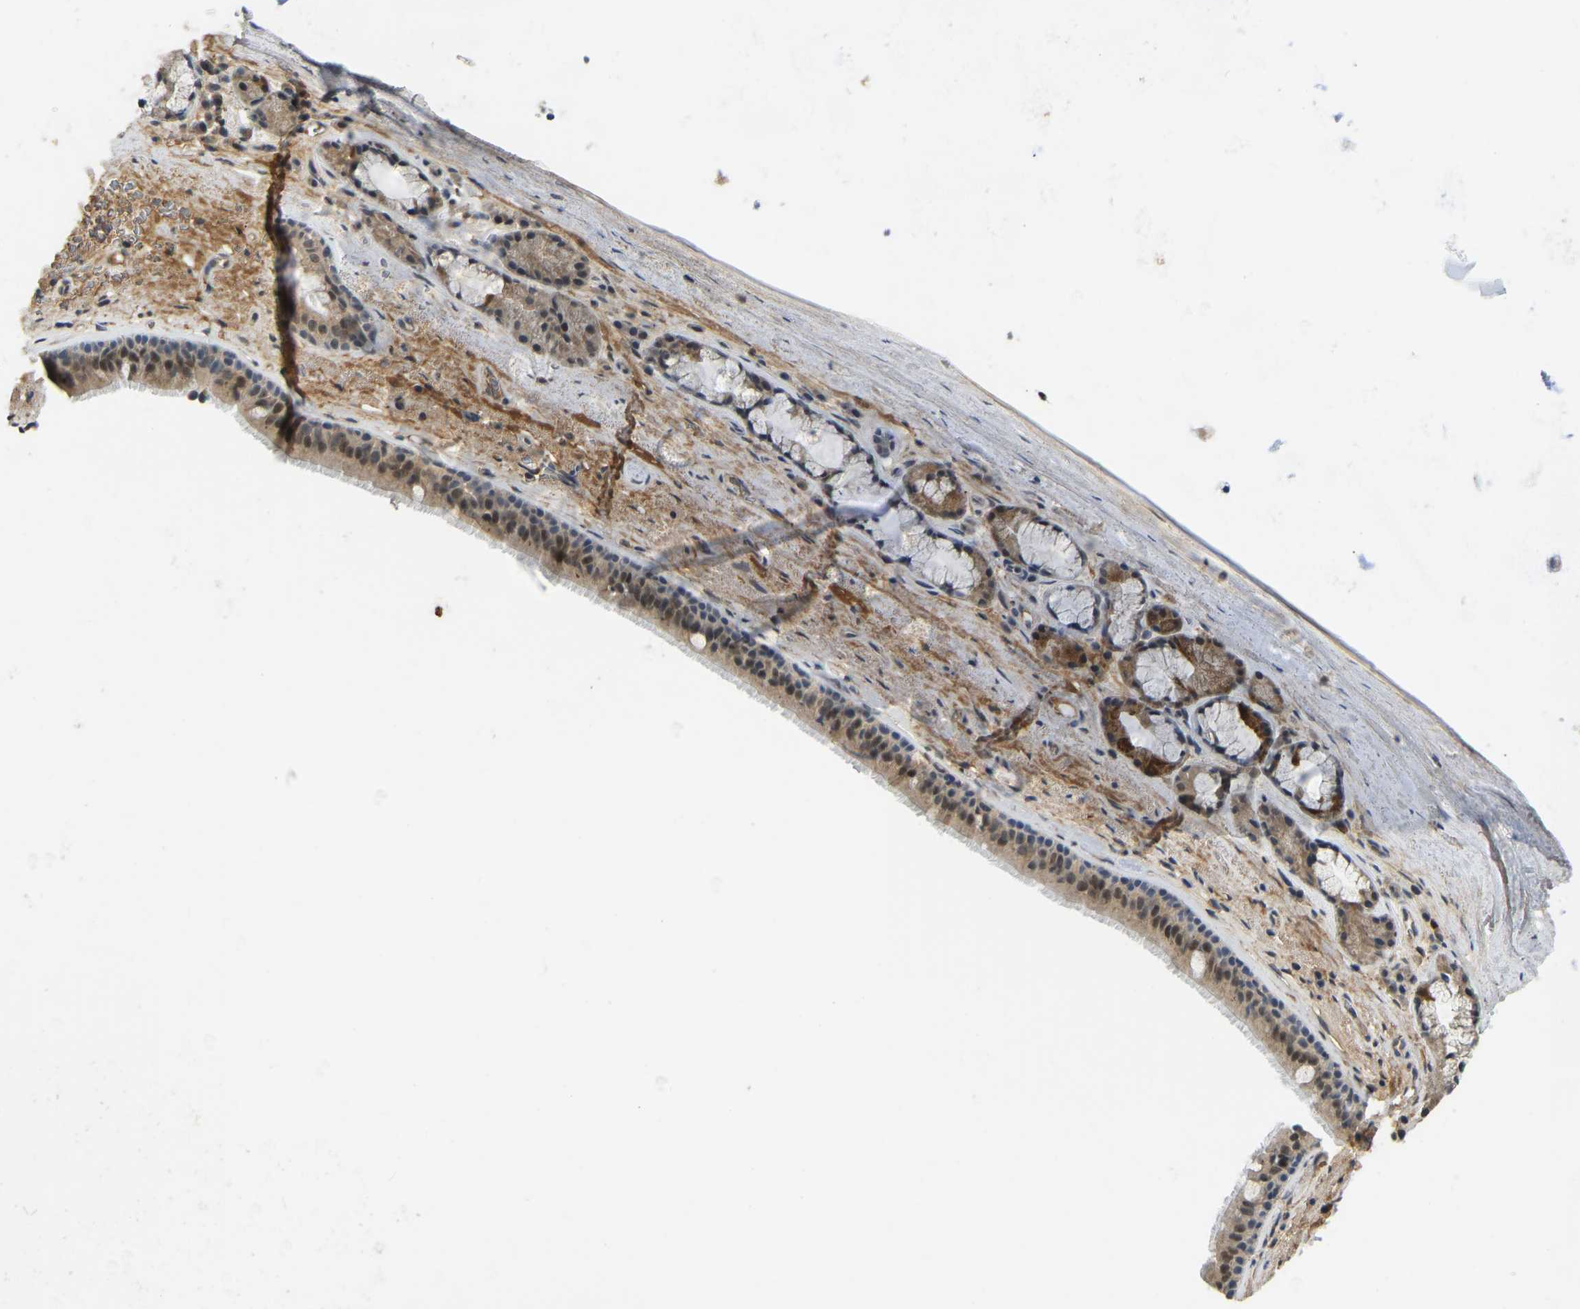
{"staining": {"intensity": "moderate", "quantity": "25%-75%", "location": "cytoplasmic/membranous,nuclear"}, "tissue": "bronchus", "cell_type": "Respiratory epithelial cells", "image_type": "normal", "snomed": [{"axis": "morphology", "description": "Normal tissue, NOS"}, {"axis": "topography", "description": "Cartilage tissue"}], "caption": "A brown stain shows moderate cytoplasmic/membranous,nuclear expression of a protein in respiratory epithelial cells of benign human bronchus. (Brightfield microscopy of DAB IHC at high magnification).", "gene": "ZNF251", "patient": {"sex": "female", "age": 63}}